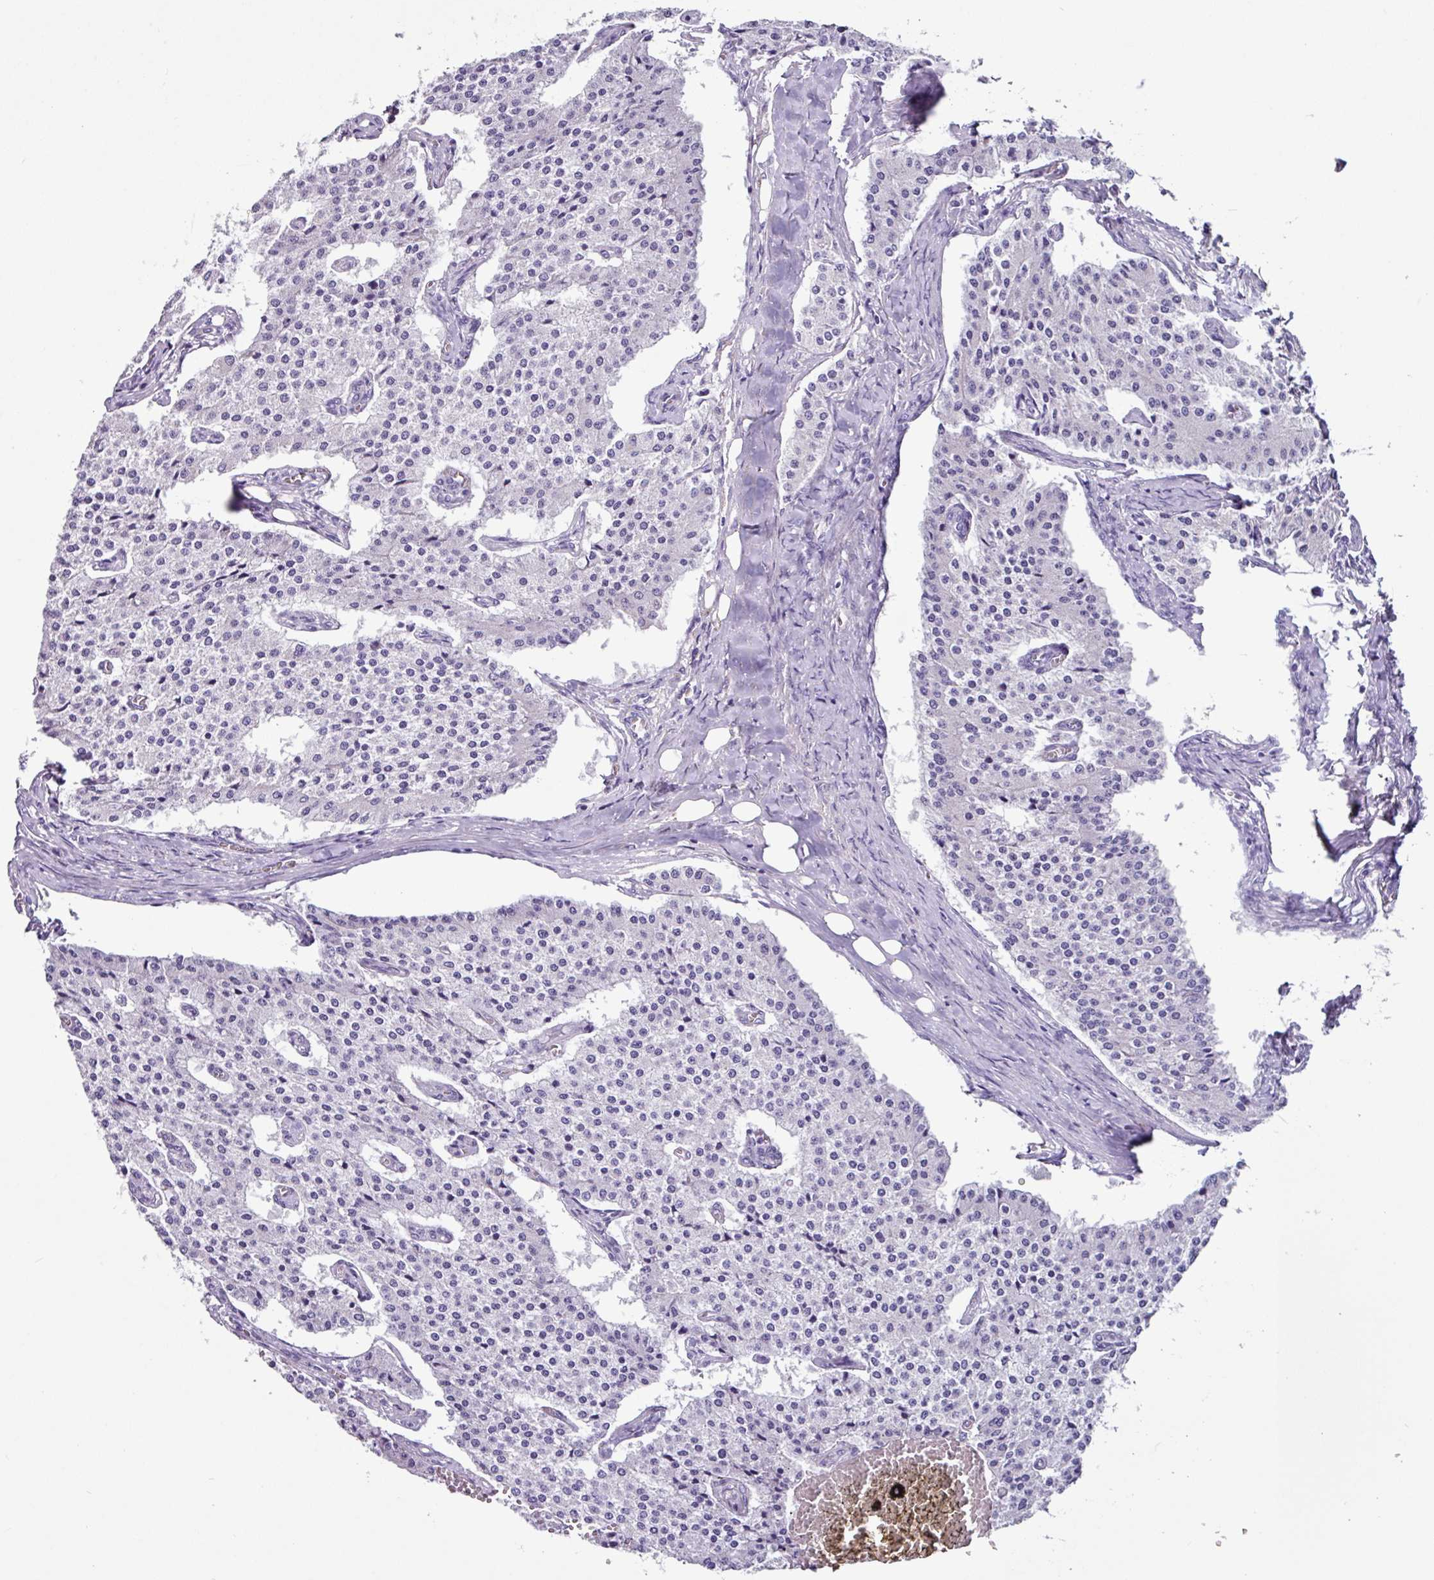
{"staining": {"intensity": "negative", "quantity": "none", "location": "none"}, "tissue": "carcinoid", "cell_type": "Tumor cells", "image_type": "cancer", "snomed": [{"axis": "morphology", "description": "Carcinoid, malignant, NOS"}, {"axis": "topography", "description": "Colon"}], "caption": "Carcinoid was stained to show a protein in brown. There is no significant positivity in tumor cells.", "gene": "OTX1", "patient": {"sex": "female", "age": 52}}